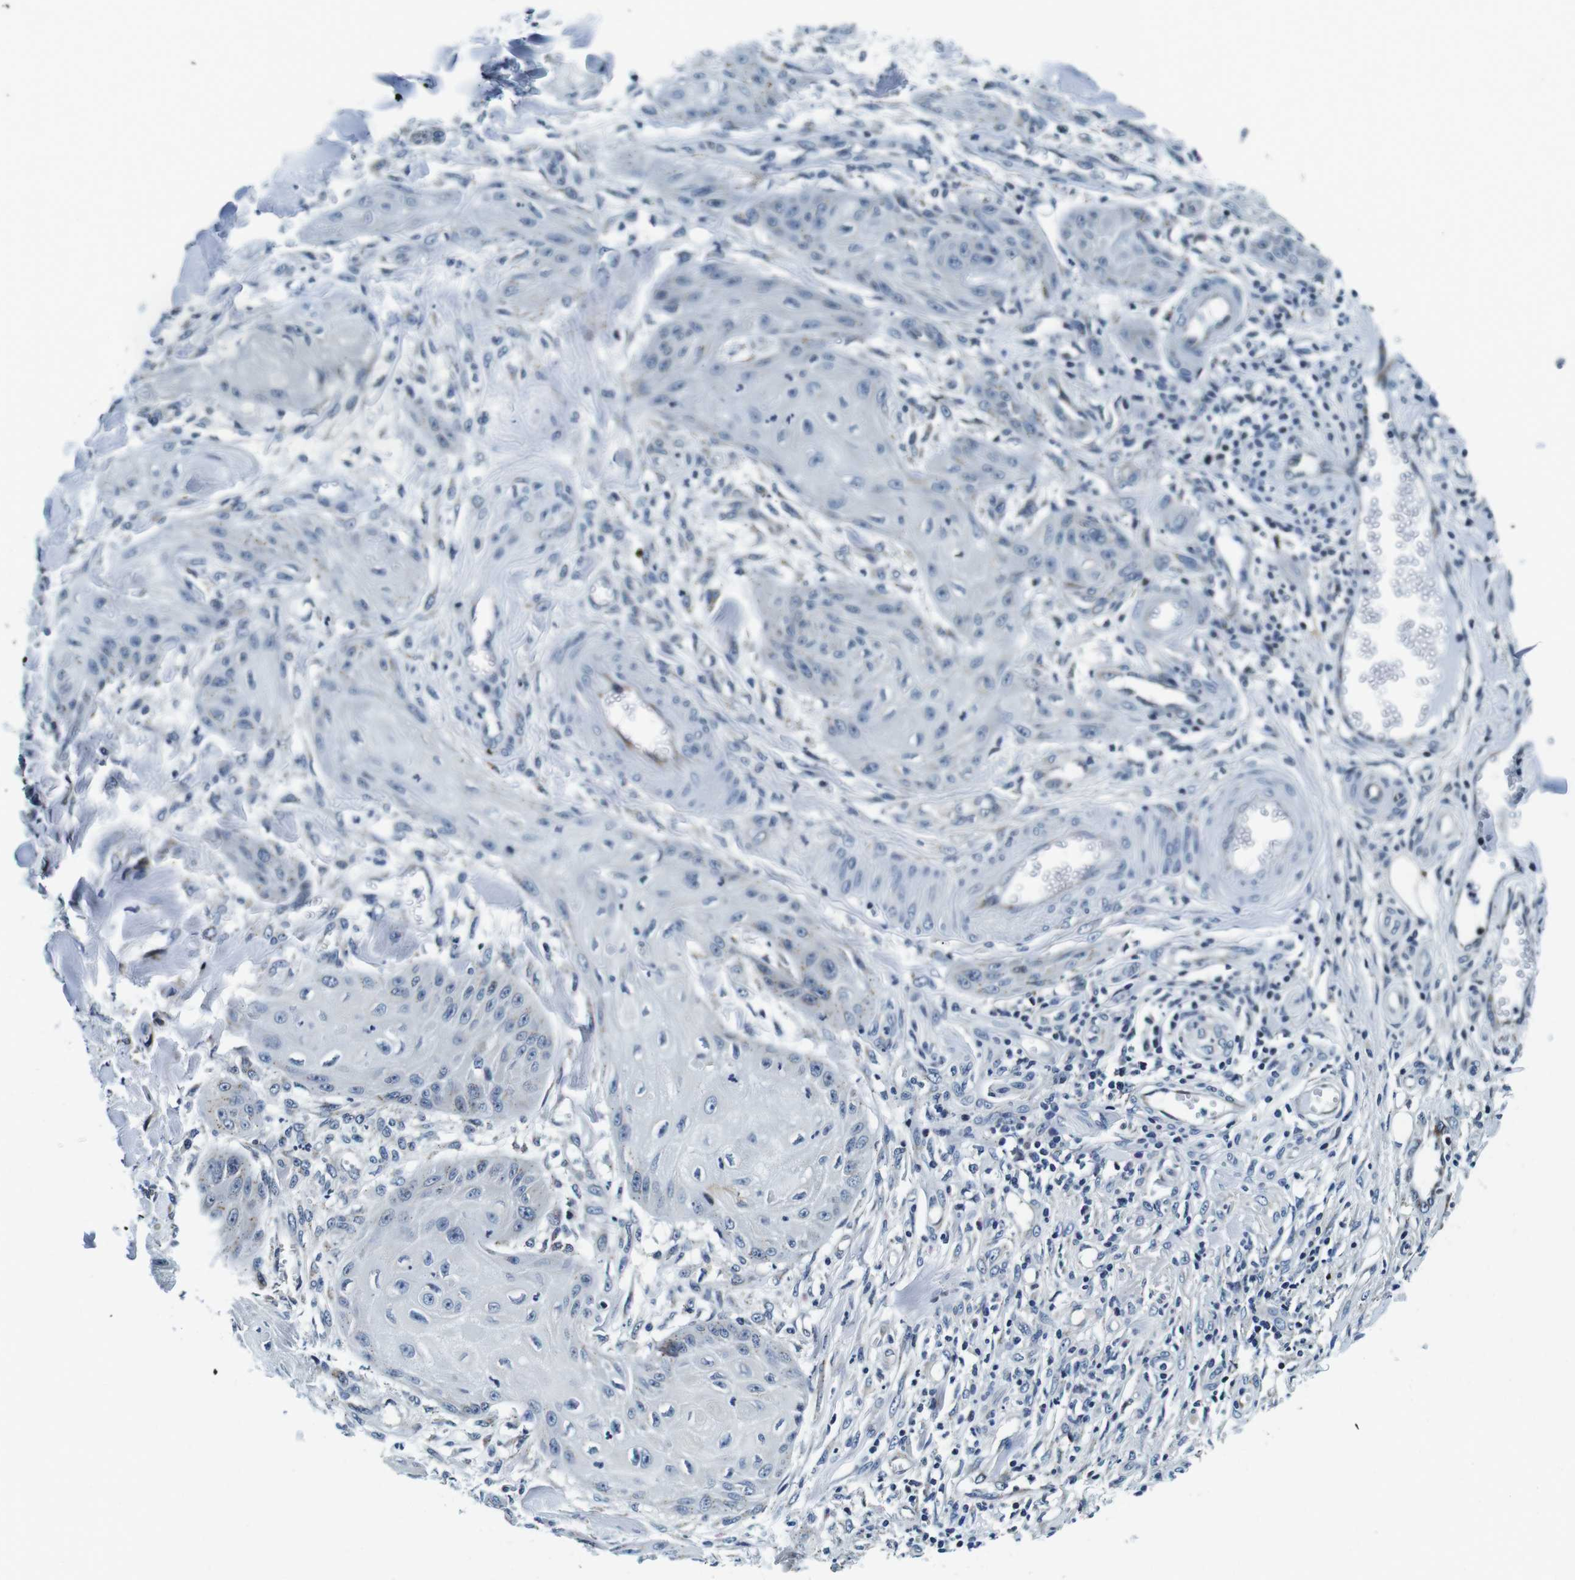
{"staining": {"intensity": "negative", "quantity": "none", "location": "none"}, "tissue": "skin cancer", "cell_type": "Tumor cells", "image_type": "cancer", "snomed": [{"axis": "morphology", "description": "Squamous cell carcinoma, NOS"}, {"axis": "topography", "description": "Skin"}], "caption": "DAB immunohistochemical staining of skin squamous cell carcinoma exhibits no significant positivity in tumor cells.", "gene": "FAR2", "patient": {"sex": "male", "age": 74}}